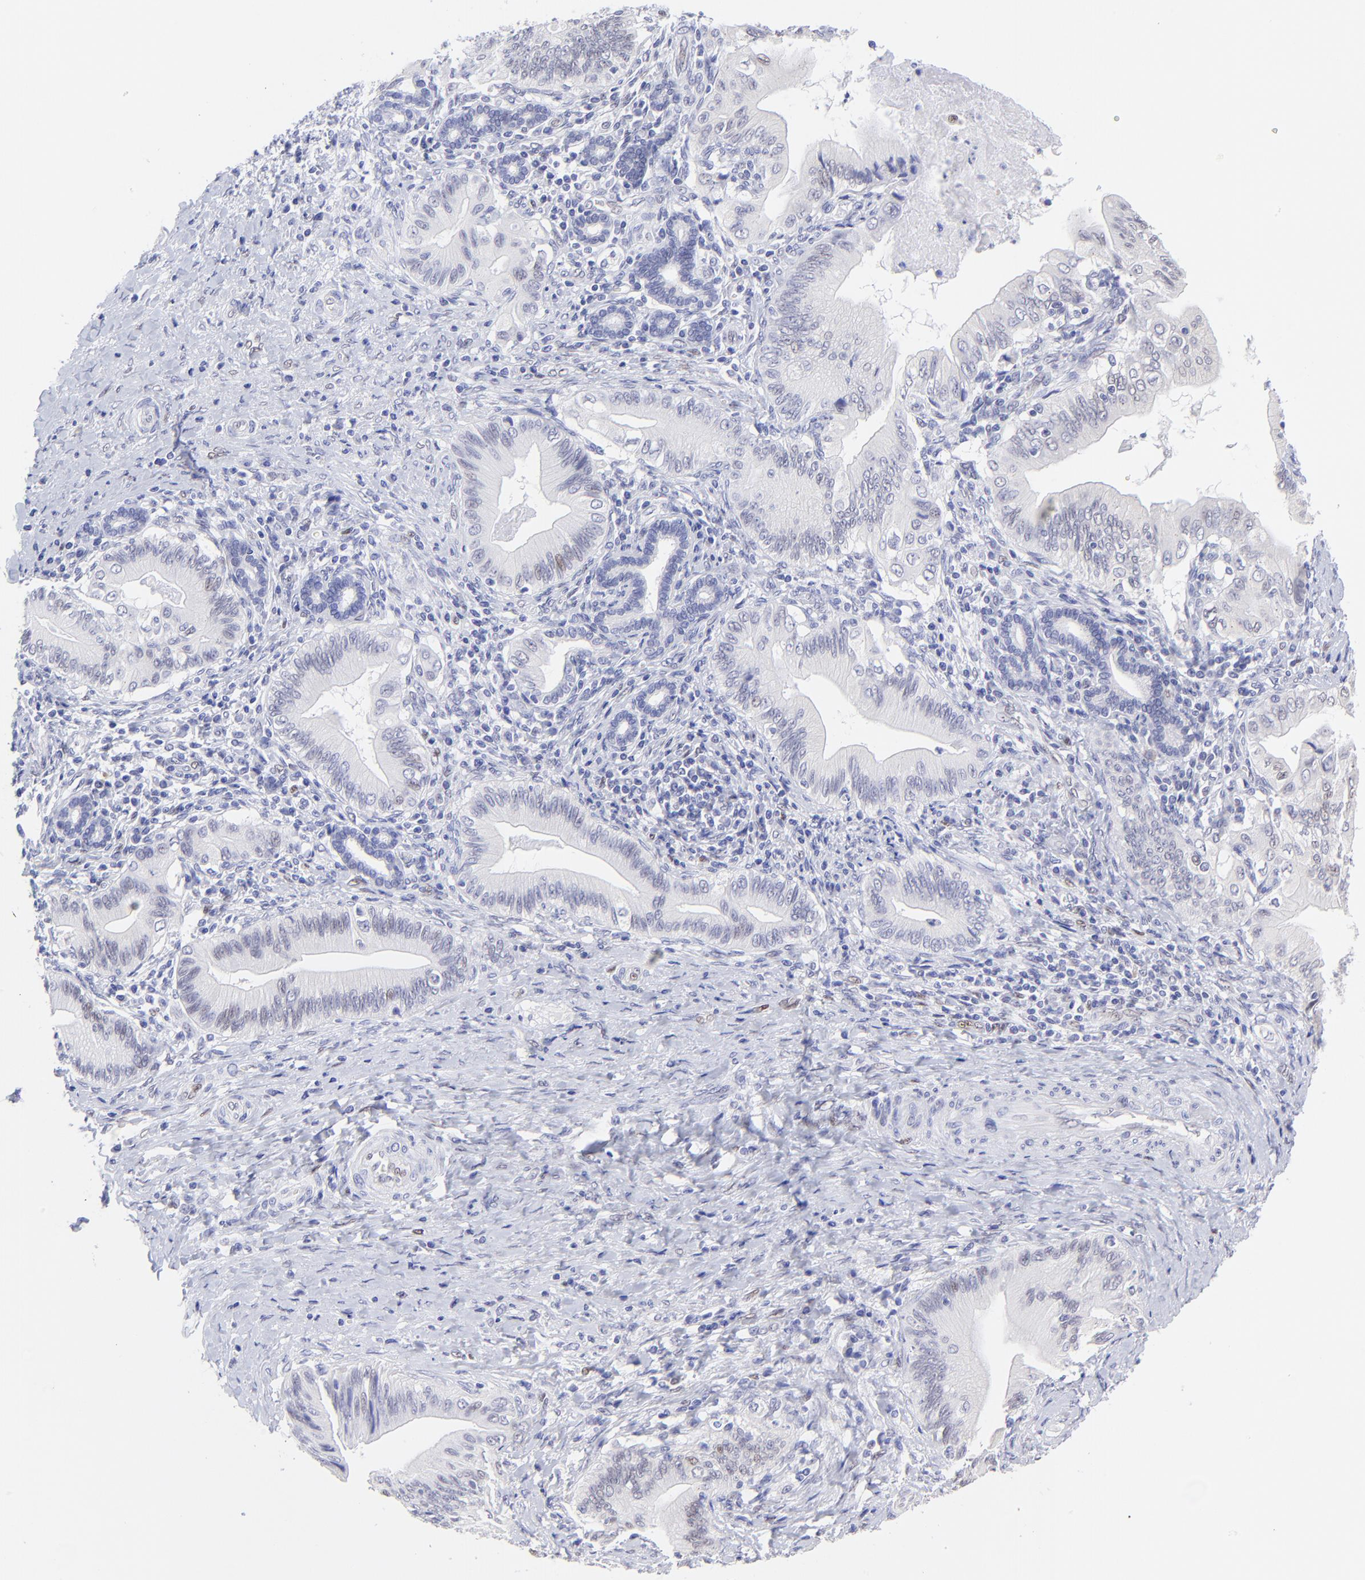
{"staining": {"intensity": "negative", "quantity": "none", "location": "none"}, "tissue": "liver cancer", "cell_type": "Tumor cells", "image_type": "cancer", "snomed": [{"axis": "morphology", "description": "Cholangiocarcinoma"}, {"axis": "topography", "description": "Liver"}], "caption": "Liver cholangiocarcinoma was stained to show a protein in brown. There is no significant positivity in tumor cells.", "gene": "KLF4", "patient": {"sex": "male", "age": 58}}